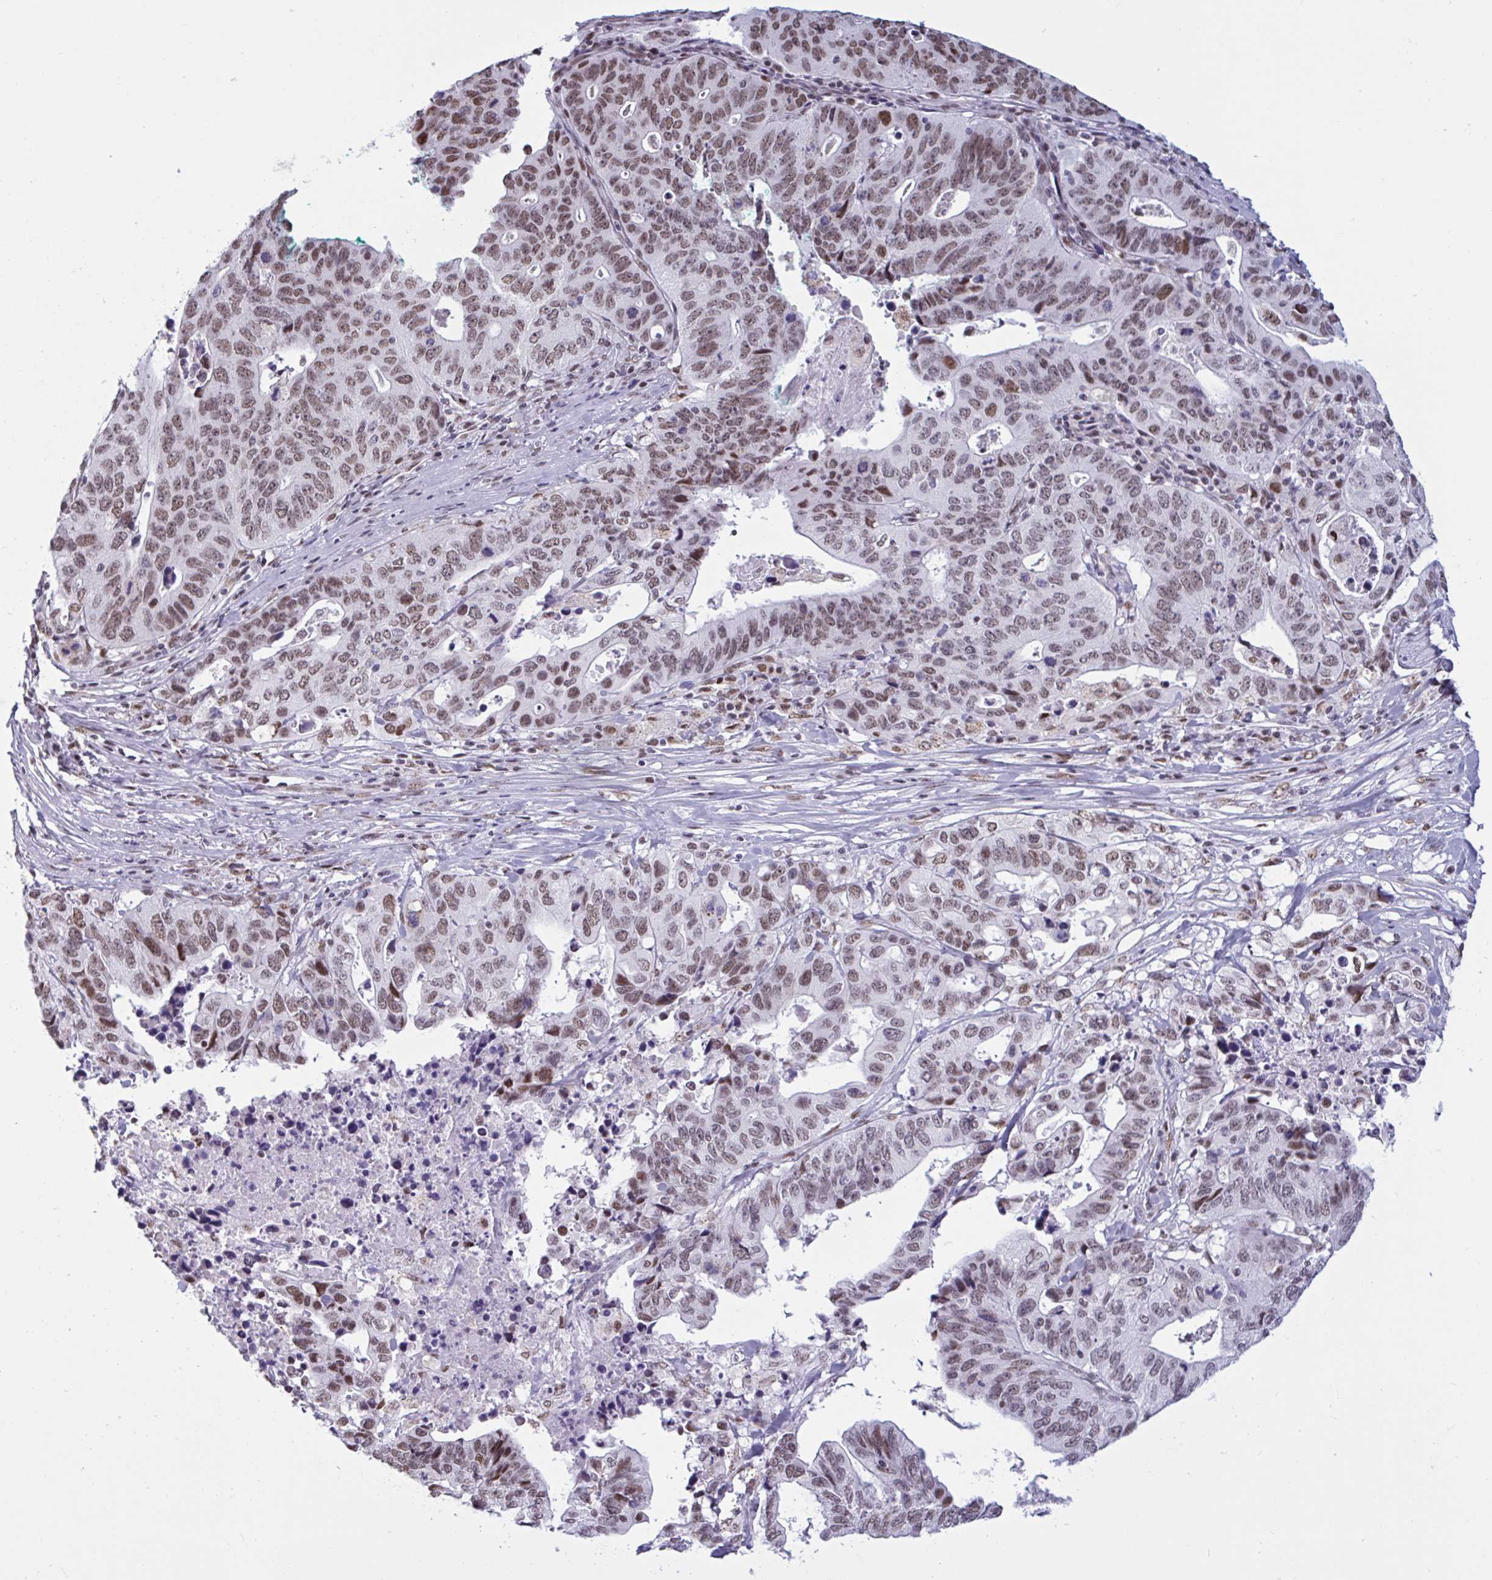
{"staining": {"intensity": "moderate", "quantity": "25%-75%", "location": "nuclear"}, "tissue": "stomach cancer", "cell_type": "Tumor cells", "image_type": "cancer", "snomed": [{"axis": "morphology", "description": "Adenocarcinoma, NOS"}, {"axis": "topography", "description": "Stomach, upper"}], "caption": "IHC histopathology image of adenocarcinoma (stomach) stained for a protein (brown), which shows medium levels of moderate nuclear expression in about 25%-75% of tumor cells.", "gene": "CBFA2T2", "patient": {"sex": "female", "age": 67}}